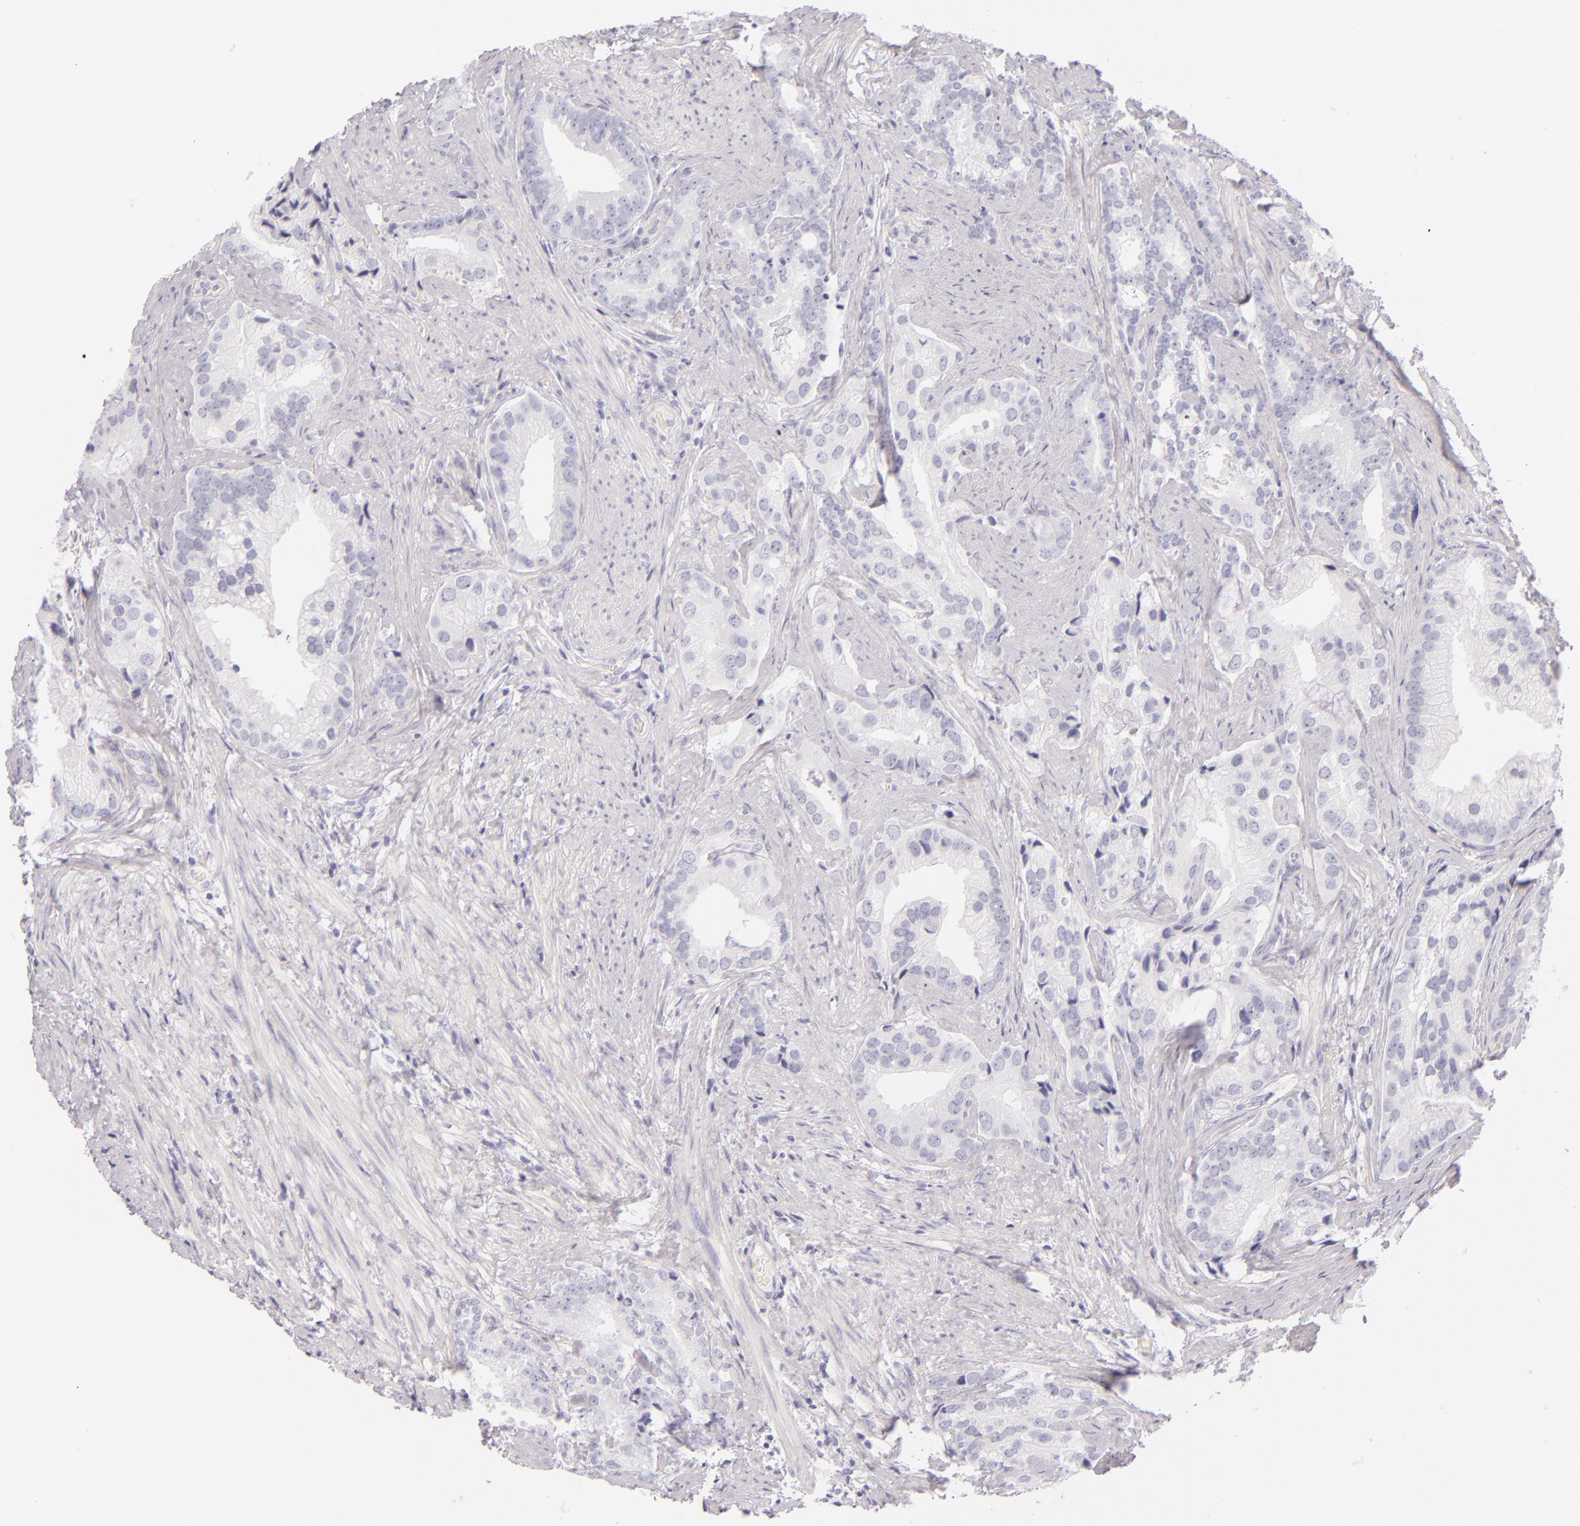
{"staining": {"intensity": "negative", "quantity": "none", "location": "none"}, "tissue": "prostate cancer", "cell_type": "Tumor cells", "image_type": "cancer", "snomed": [{"axis": "morphology", "description": "Adenocarcinoma, Low grade"}, {"axis": "topography", "description": "Prostate"}], "caption": "High power microscopy micrograph of an IHC micrograph of prostate cancer, revealing no significant positivity in tumor cells.", "gene": "INA", "patient": {"sex": "male", "age": 71}}